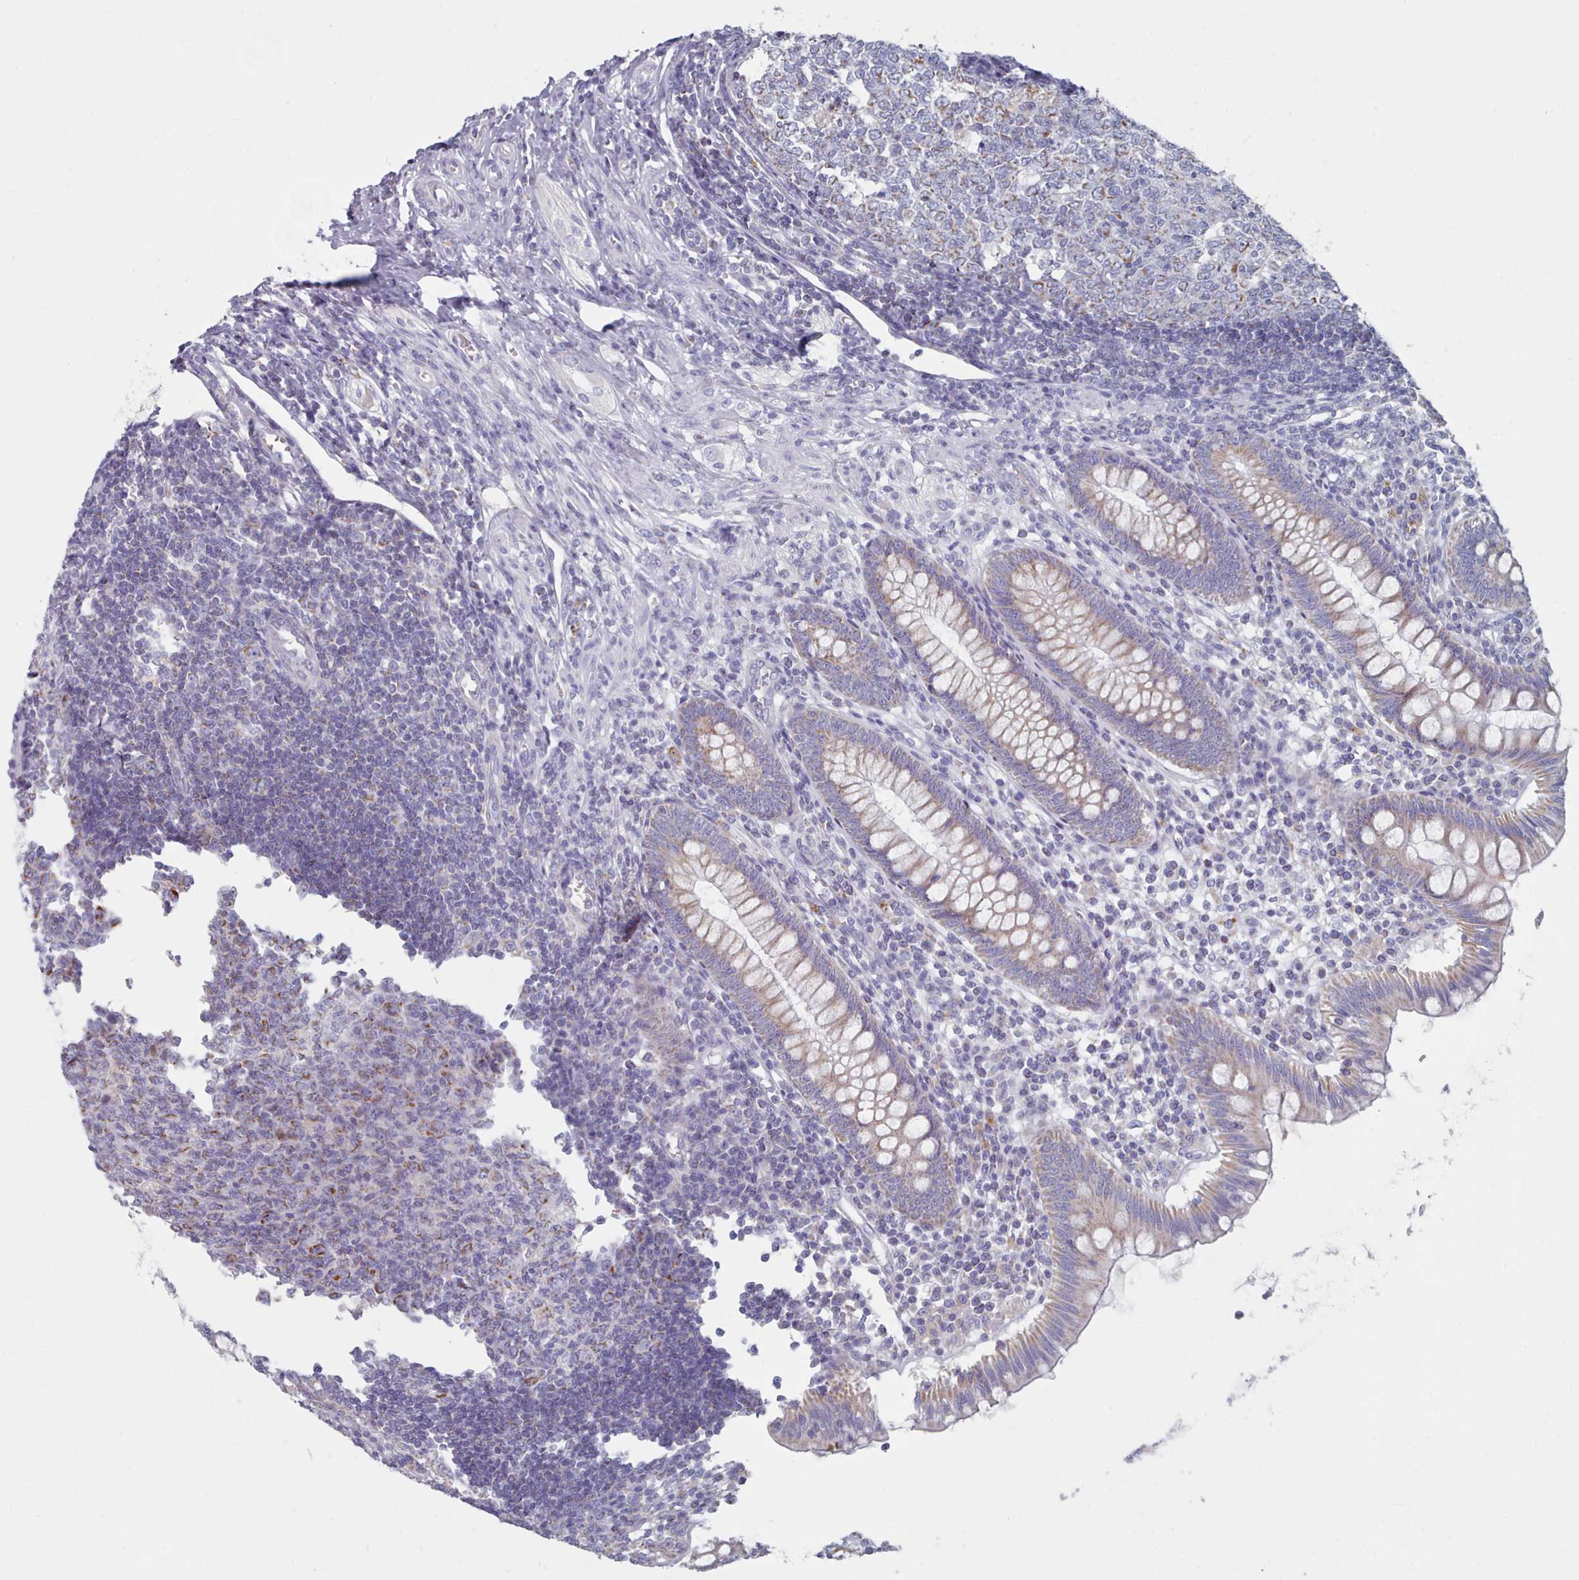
{"staining": {"intensity": "moderate", "quantity": ">75%", "location": "cytoplasmic/membranous"}, "tissue": "appendix", "cell_type": "Glandular cells", "image_type": "normal", "snomed": [{"axis": "morphology", "description": "Normal tissue, NOS"}, {"axis": "topography", "description": "Appendix"}], "caption": "This image exhibits immunohistochemistry staining of benign human appendix, with medium moderate cytoplasmic/membranous expression in approximately >75% of glandular cells.", "gene": "HAO1", "patient": {"sex": "male", "age": 14}}